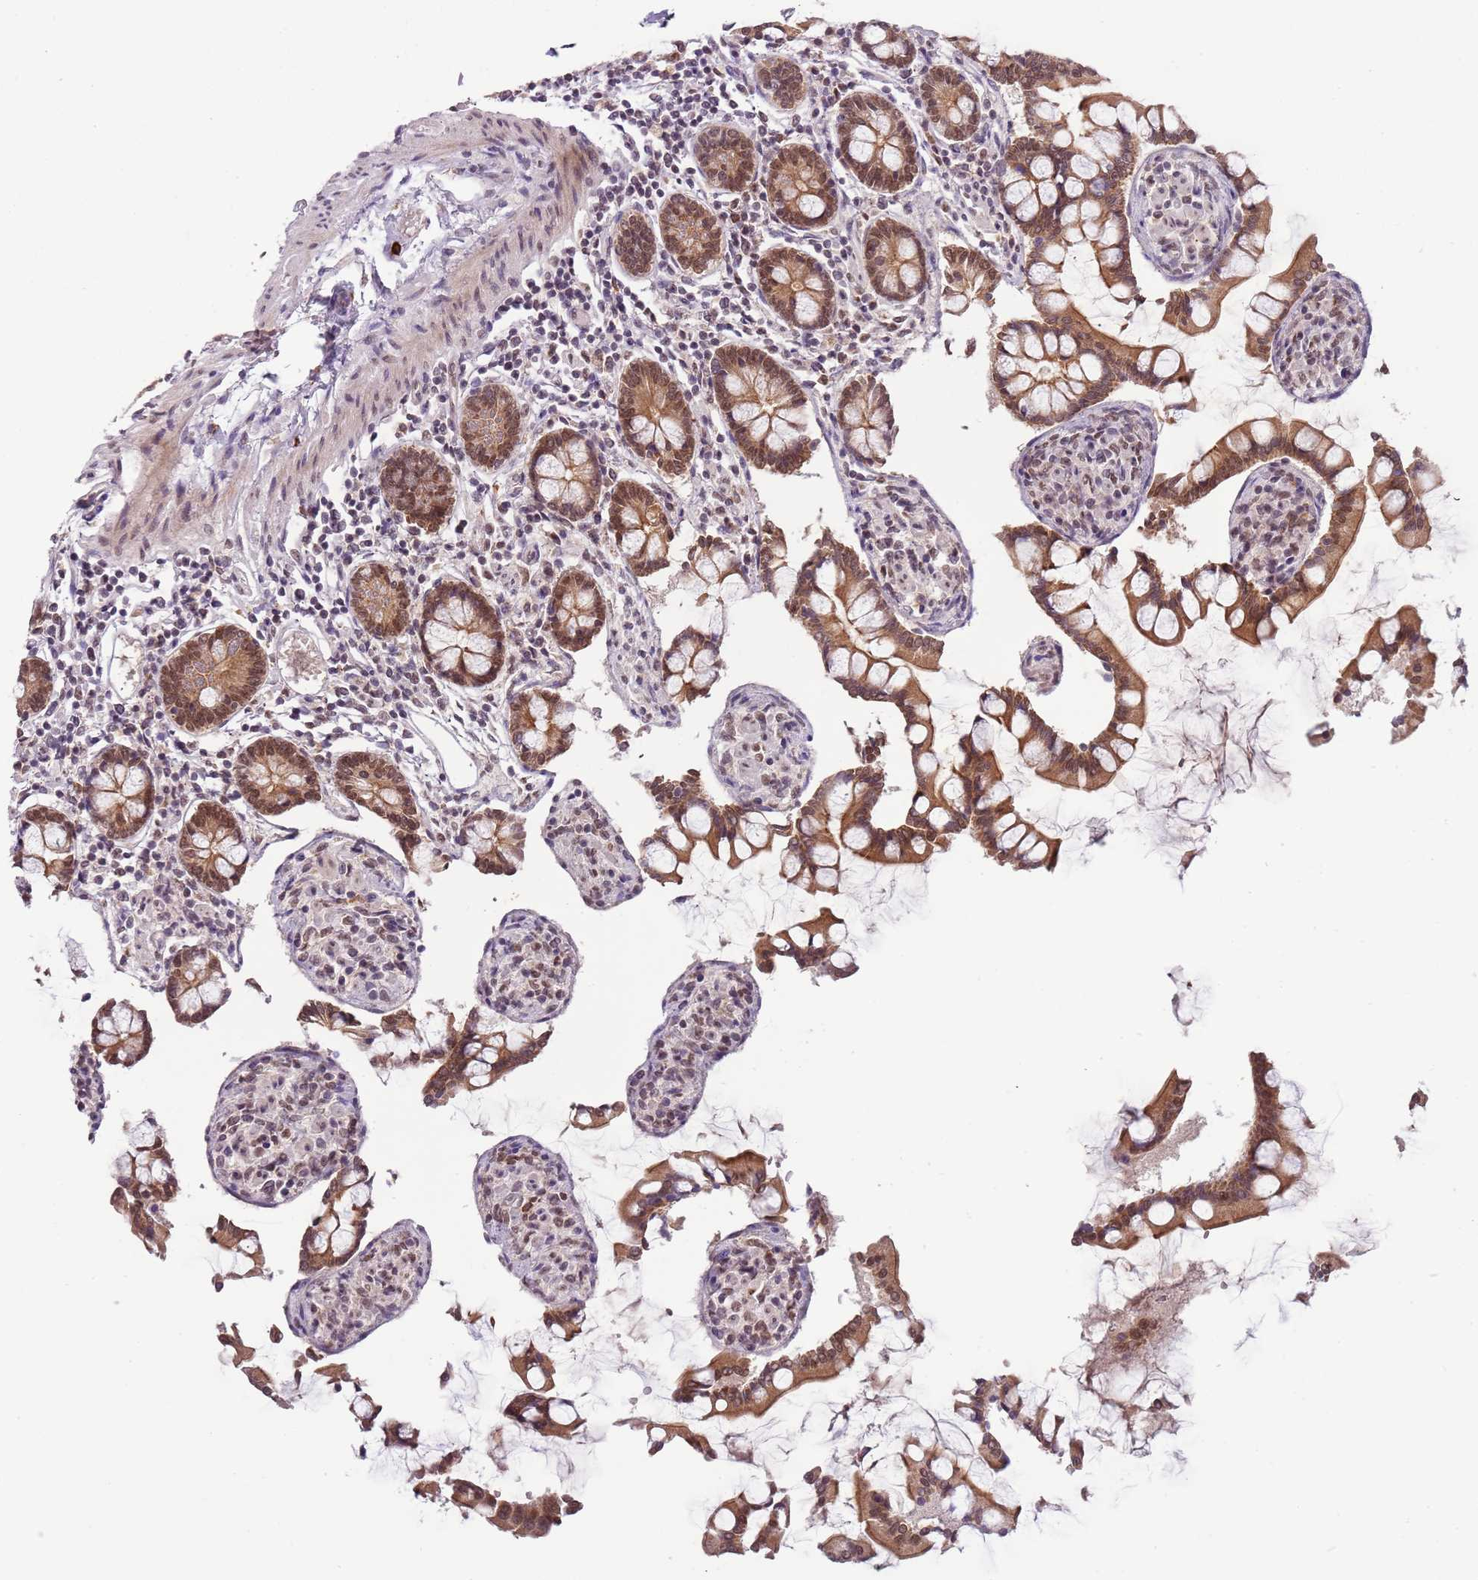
{"staining": {"intensity": "strong", "quantity": ">75%", "location": "cytoplasmic/membranous,nuclear"}, "tissue": "small intestine", "cell_type": "Glandular cells", "image_type": "normal", "snomed": [{"axis": "morphology", "description": "Normal tissue, NOS"}, {"axis": "topography", "description": "Small intestine"}], "caption": "Protein staining of benign small intestine displays strong cytoplasmic/membranous,nuclear positivity in about >75% of glandular cells. Nuclei are stained in blue.", "gene": "FAM120AOS", "patient": {"sex": "male", "age": 41}}